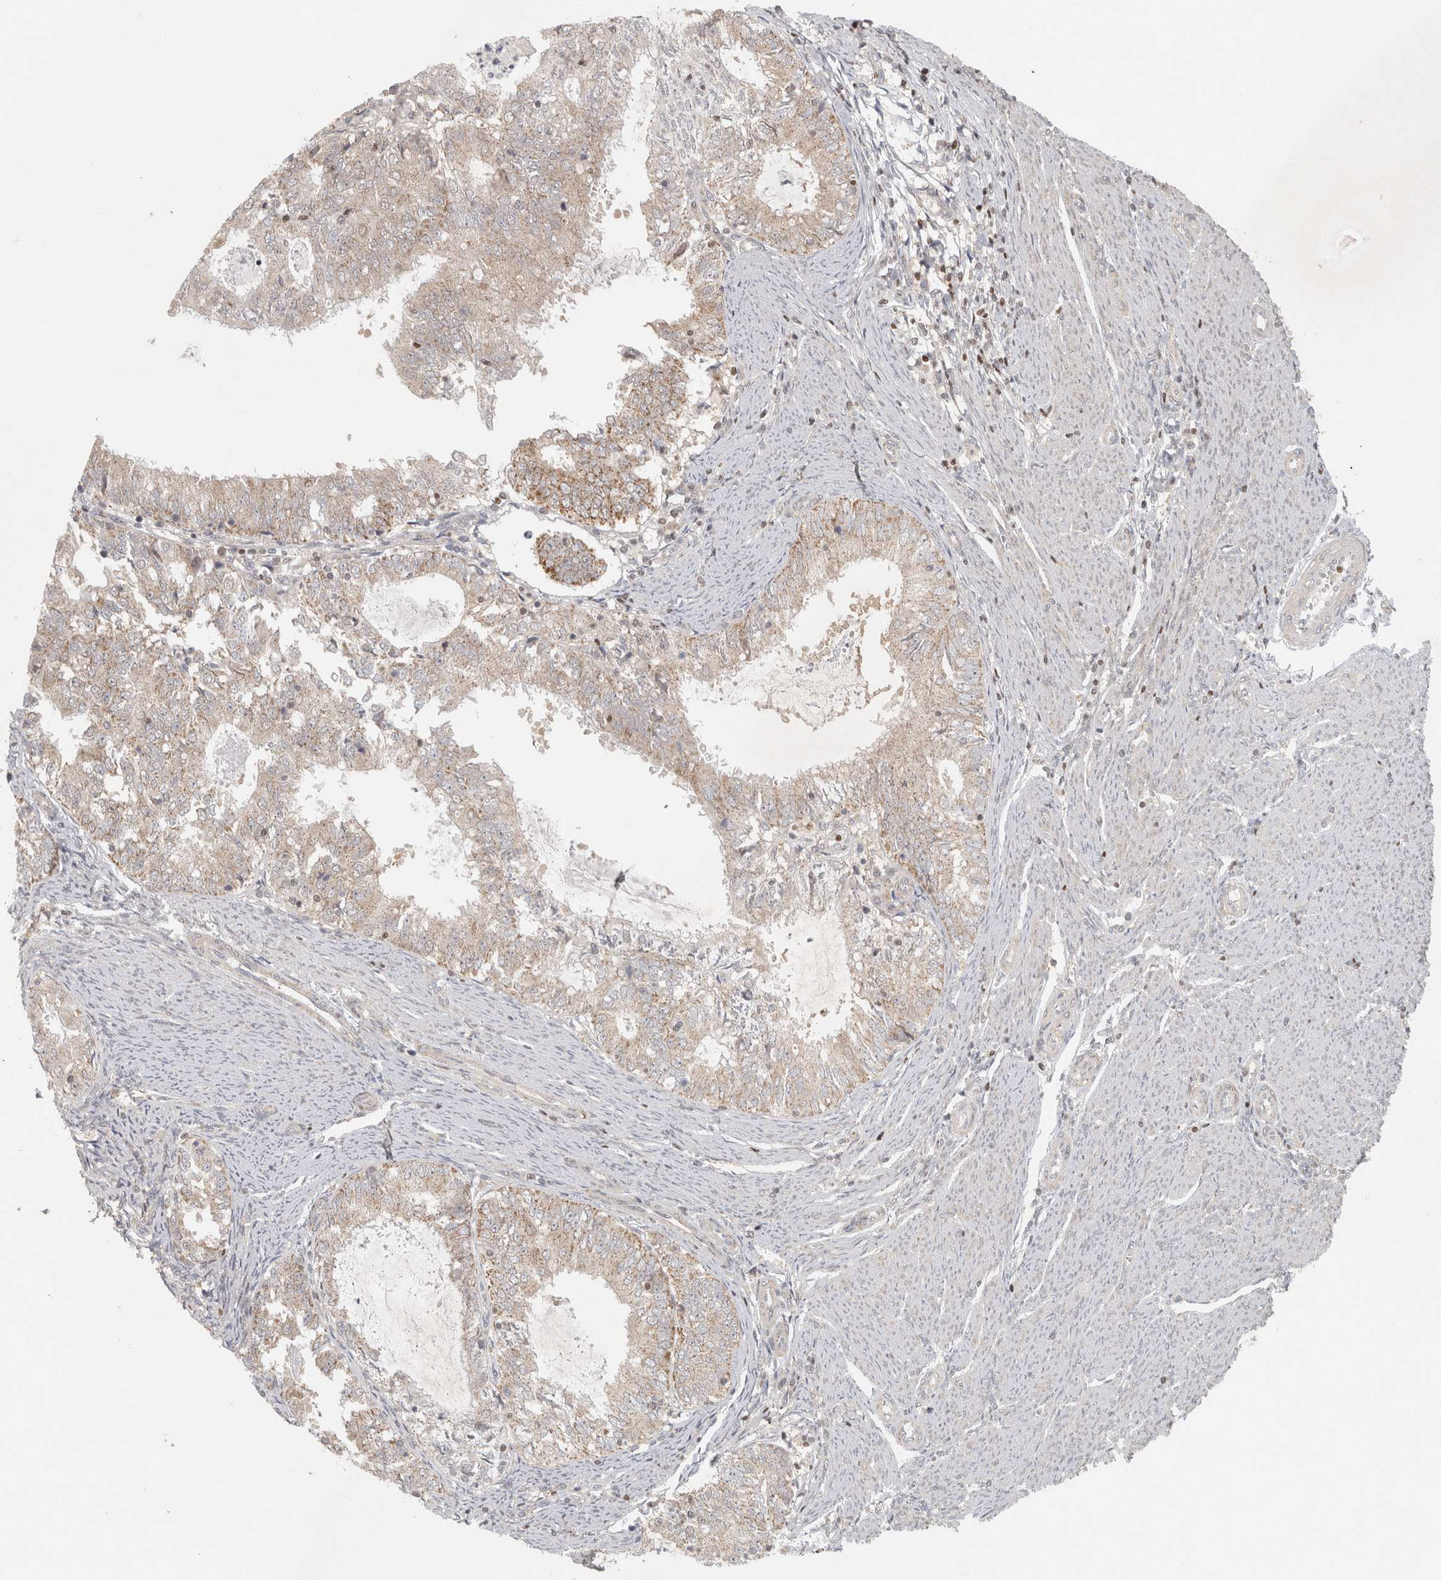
{"staining": {"intensity": "weak", "quantity": "25%-75%", "location": "cytoplasmic/membranous"}, "tissue": "endometrial cancer", "cell_type": "Tumor cells", "image_type": "cancer", "snomed": [{"axis": "morphology", "description": "Adenocarcinoma, NOS"}, {"axis": "topography", "description": "Endometrium"}], "caption": "This histopathology image demonstrates adenocarcinoma (endometrial) stained with immunohistochemistry to label a protein in brown. The cytoplasmic/membranous of tumor cells show weak positivity for the protein. Nuclei are counter-stained blue.", "gene": "KDM8", "patient": {"sex": "female", "age": 57}}